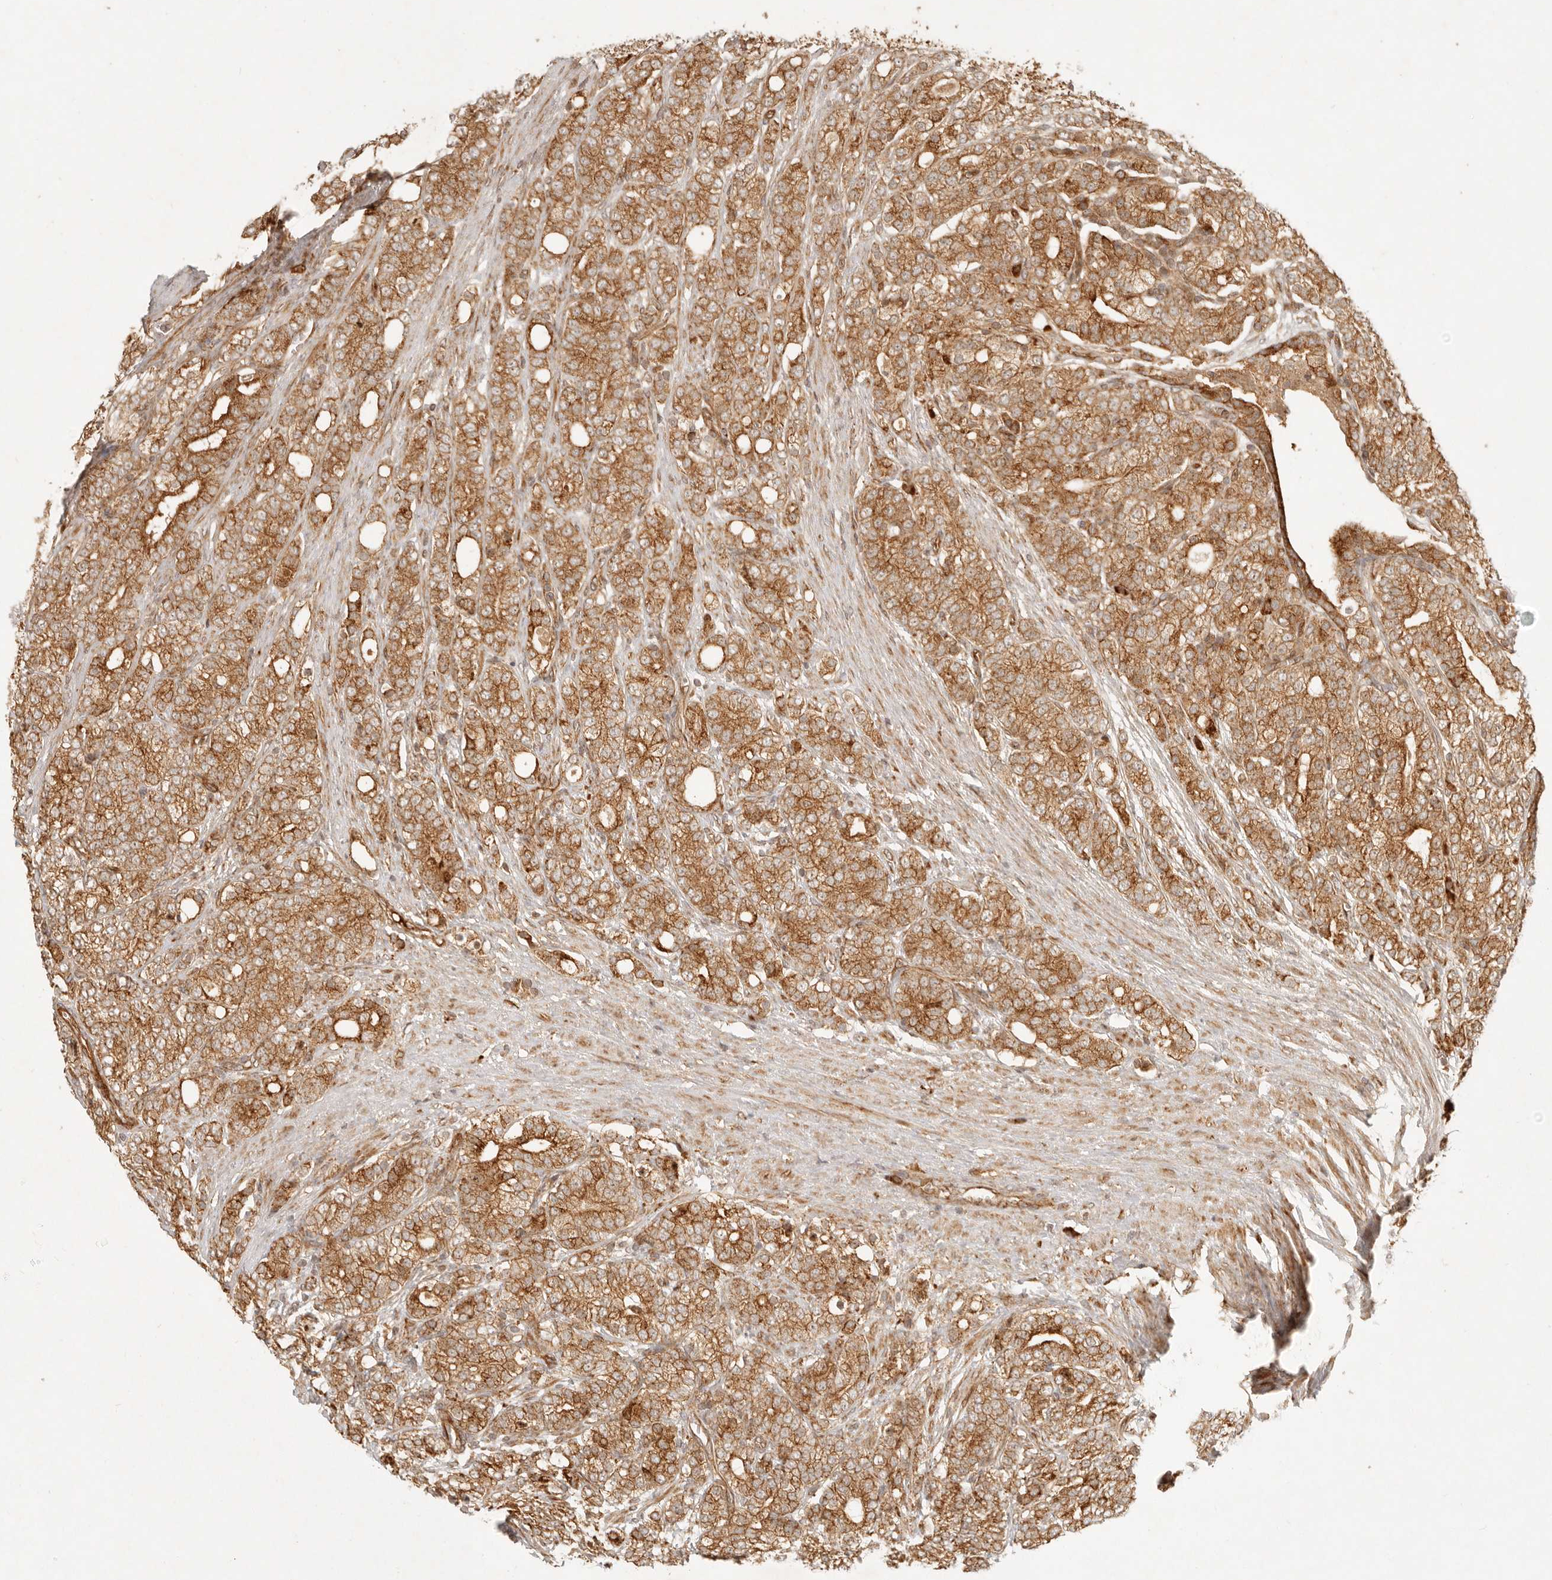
{"staining": {"intensity": "strong", "quantity": ">75%", "location": "cytoplasmic/membranous"}, "tissue": "prostate cancer", "cell_type": "Tumor cells", "image_type": "cancer", "snomed": [{"axis": "morphology", "description": "Adenocarcinoma, High grade"}, {"axis": "topography", "description": "Prostate"}], "caption": "Immunohistochemical staining of prostate high-grade adenocarcinoma shows high levels of strong cytoplasmic/membranous positivity in approximately >75% of tumor cells.", "gene": "KLHL38", "patient": {"sex": "male", "age": 57}}